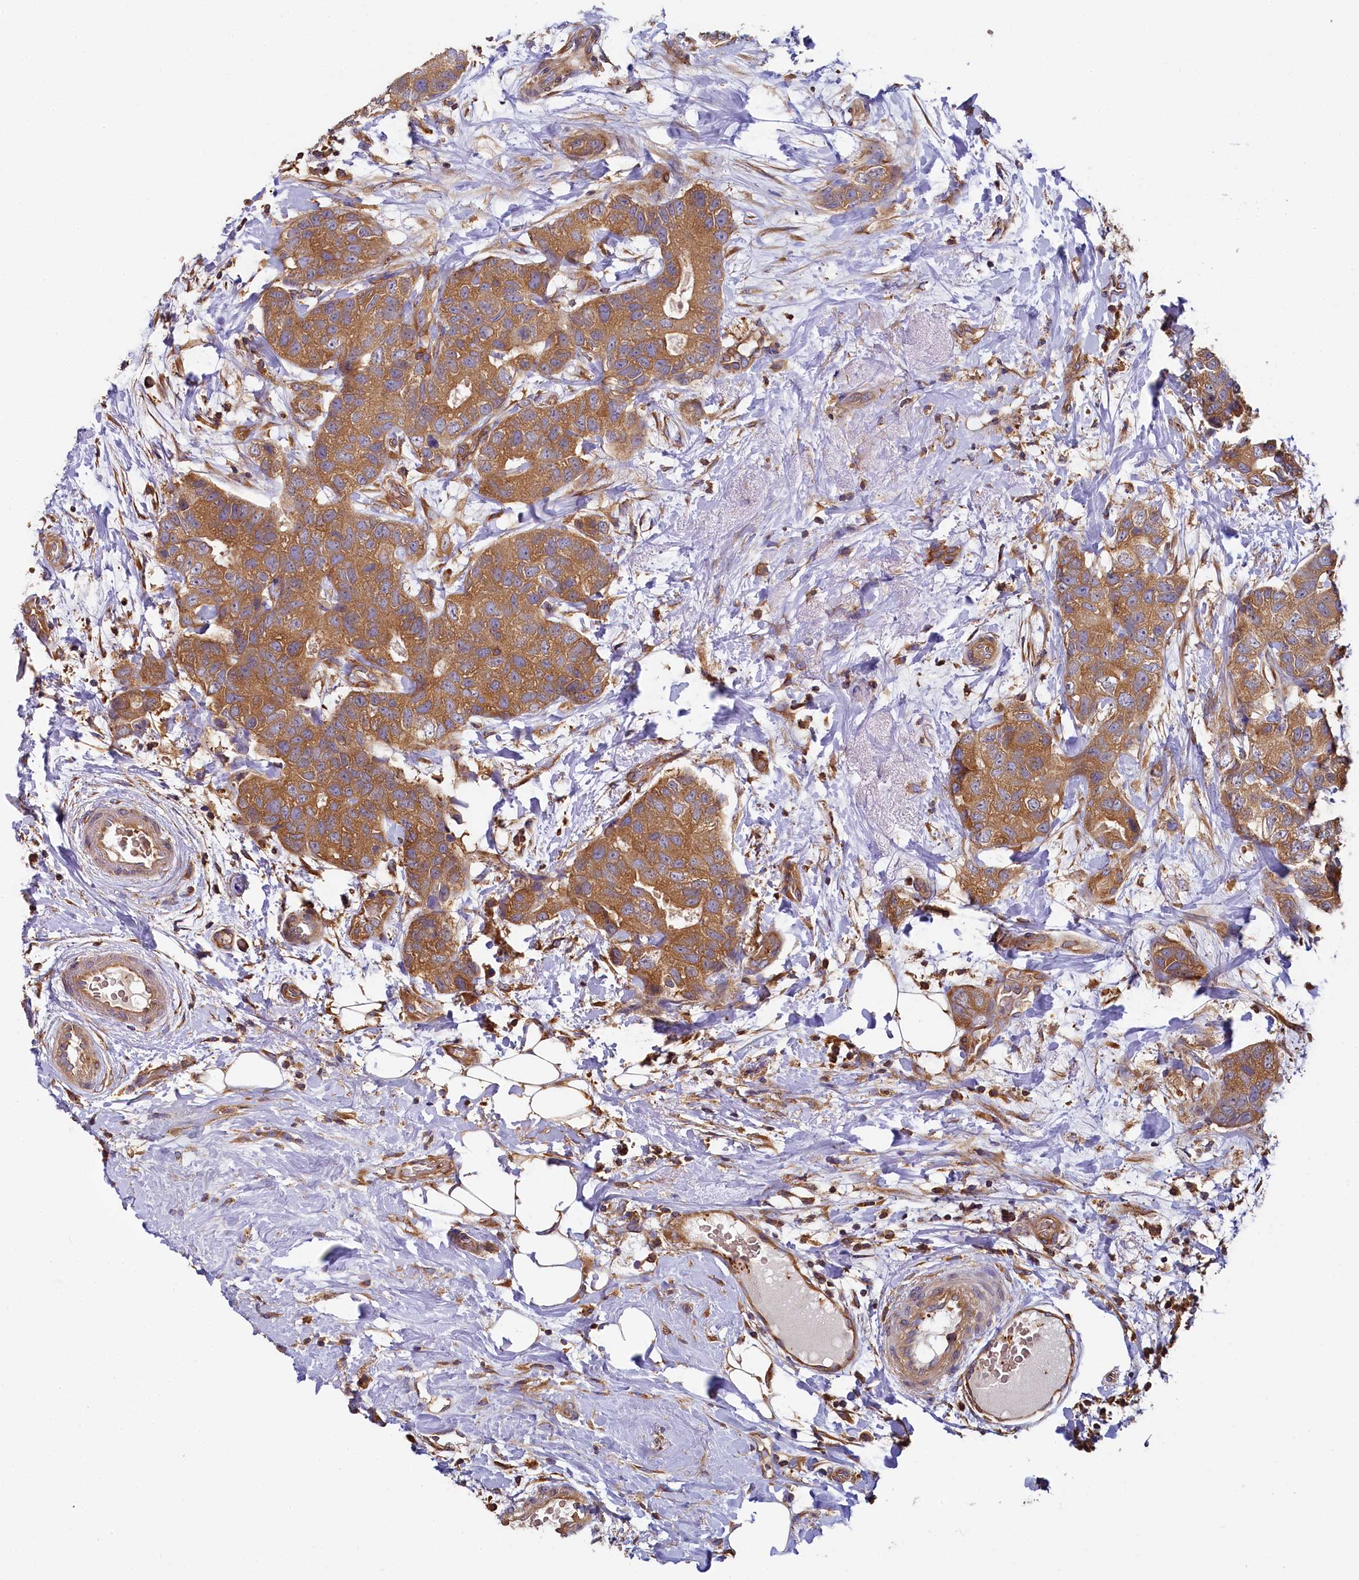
{"staining": {"intensity": "moderate", "quantity": ">75%", "location": "cytoplasmic/membranous"}, "tissue": "breast cancer", "cell_type": "Tumor cells", "image_type": "cancer", "snomed": [{"axis": "morphology", "description": "Duct carcinoma"}, {"axis": "topography", "description": "Breast"}], "caption": "Approximately >75% of tumor cells in human breast cancer show moderate cytoplasmic/membranous protein expression as visualized by brown immunohistochemical staining.", "gene": "PPIP5K1", "patient": {"sex": "female", "age": 62}}